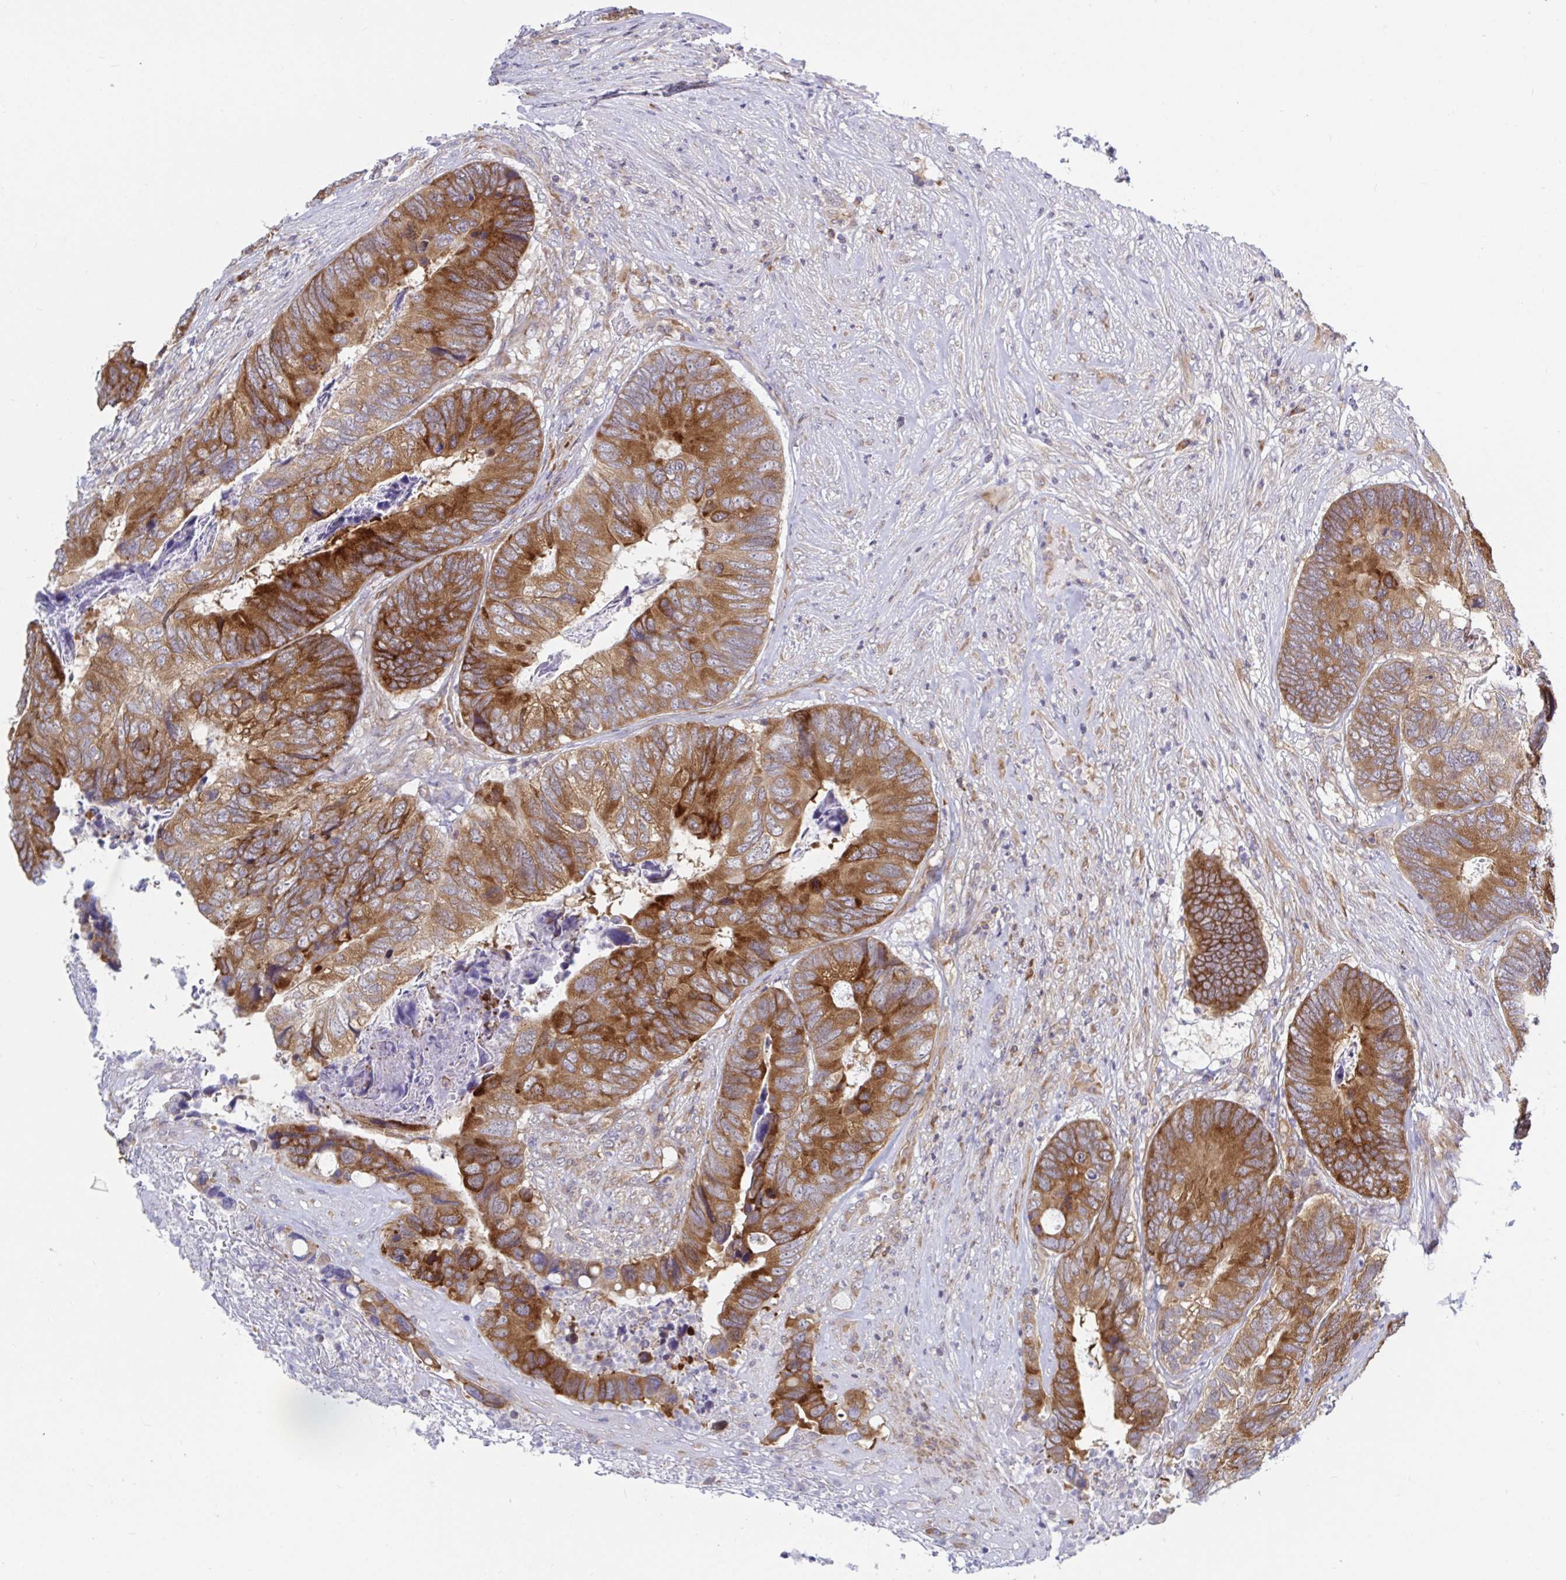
{"staining": {"intensity": "strong", "quantity": ">75%", "location": "cytoplasmic/membranous"}, "tissue": "colorectal cancer", "cell_type": "Tumor cells", "image_type": "cancer", "snomed": [{"axis": "morphology", "description": "Adenocarcinoma, NOS"}, {"axis": "topography", "description": "Colon"}], "caption": "Immunohistochemical staining of human colorectal cancer (adenocarcinoma) displays high levels of strong cytoplasmic/membranous protein expression in approximately >75% of tumor cells.", "gene": "LARP1", "patient": {"sex": "female", "age": 67}}